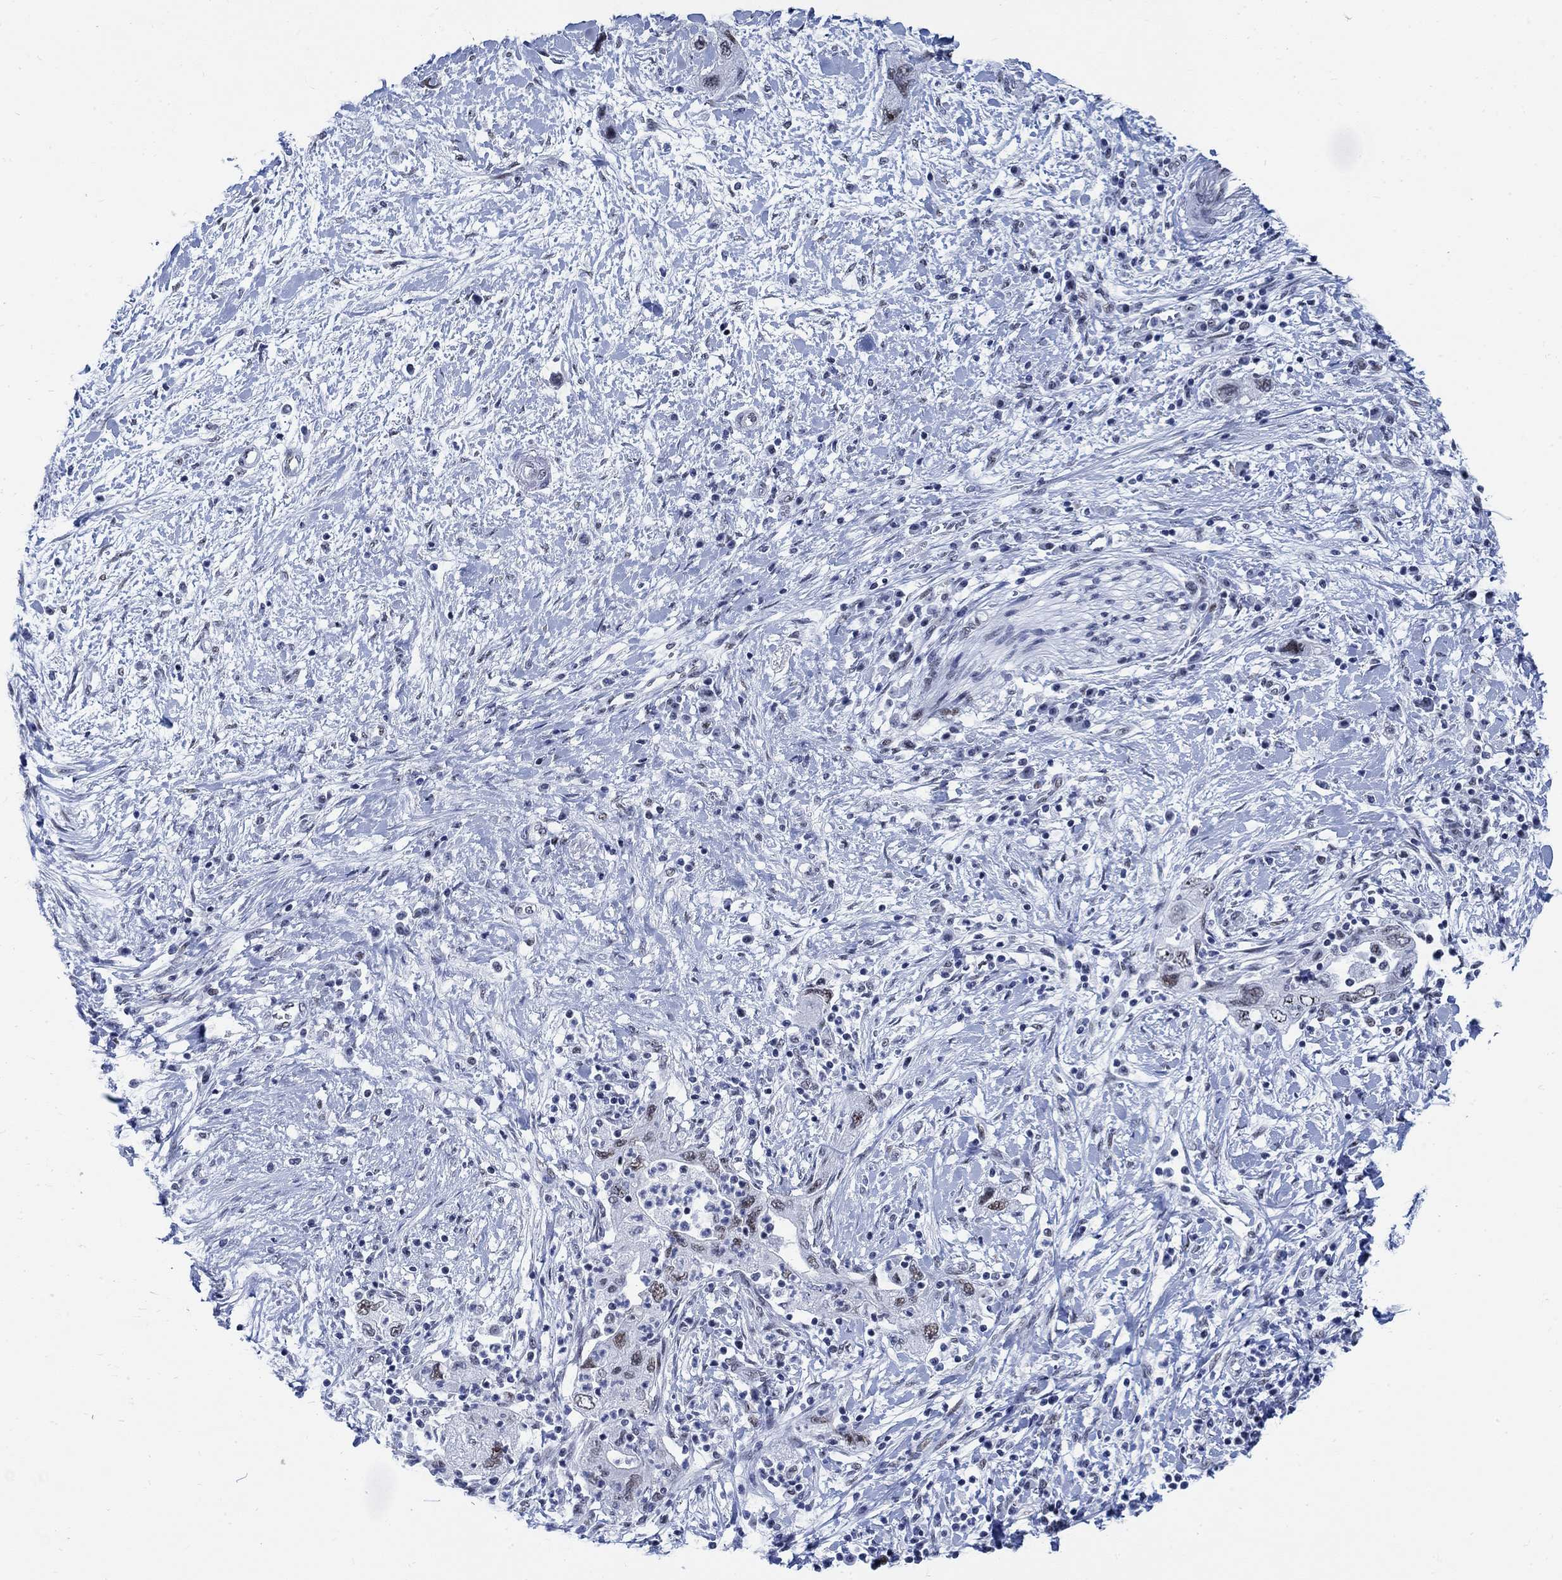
{"staining": {"intensity": "weak", "quantity": "25%-75%", "location": "nuclear"}, "tissue": "pancreatic cancer", "cell_type": "Tumor cells", "image_type": "cancer", "snomed": [{"axis": "morphology", "description": "Adenocarcinoma, NOS"}, {"axis": "topography", "description": "Pancreas"}], "caption": "Immunohistochemistry staining of pancreatic adenocarcinoma, which shows low levels of weak nuclear expression in approximately 25%-75% of tumor cells indicating weak nuclear protein expression. The staining was performed using DAB (3,3'-diaminobenzidine) (brown) for protein detection and nuclei were counterstained in hematoxylin (blue).", "gene": "DLK1", "patient": {"sex": "female", "age": 73}}